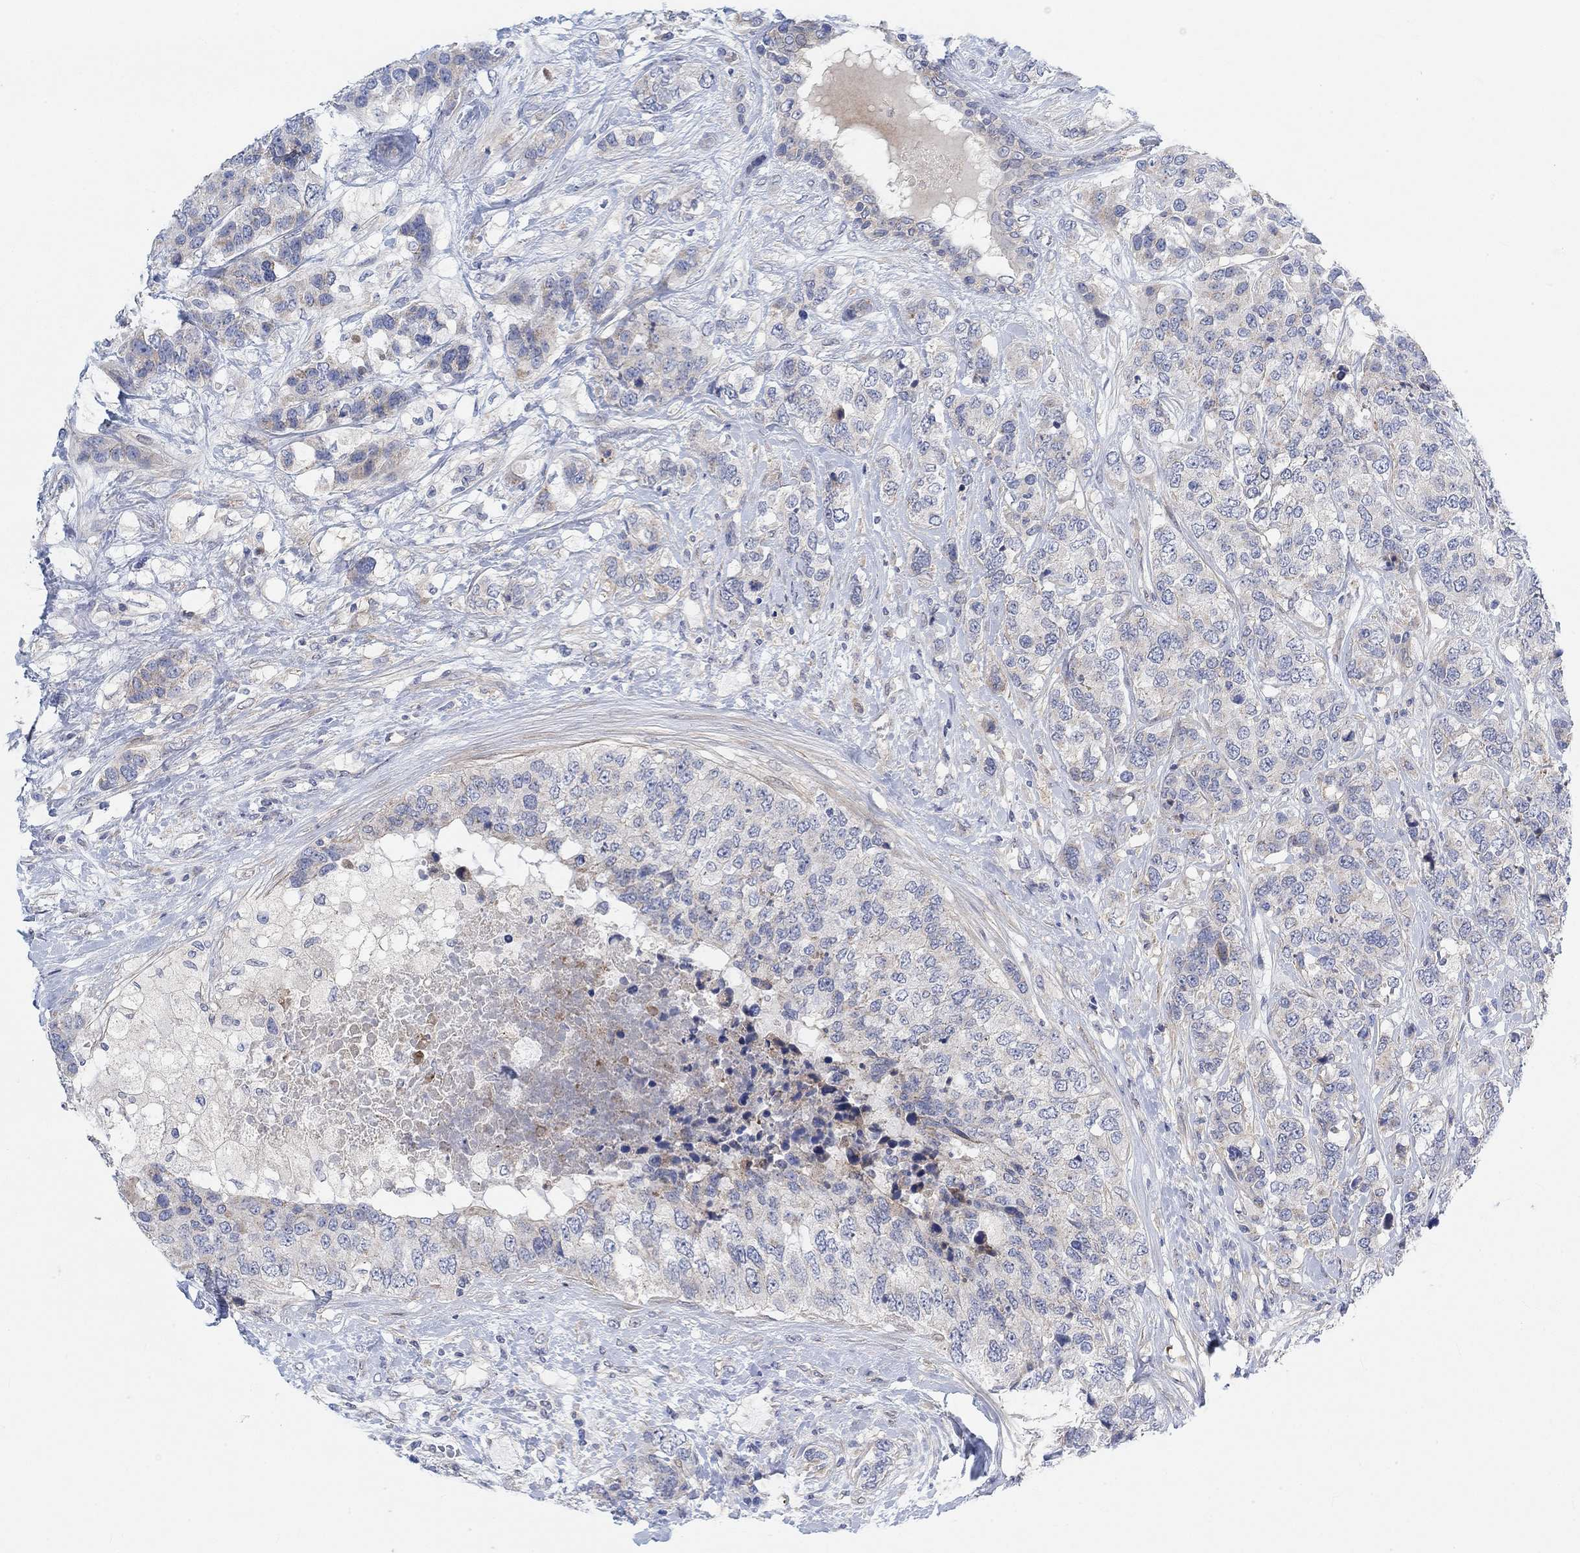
{"staining": {"intensity": "negative", "quantity": "none", "location": "none"}, "tissue": "breast cancer", "cell_type": "Tumor cells", "image_type": "cancer", "snomed": [{"axis": "morphology", "description": "Lobular carcinoma"}, {"axis": "topography", "description": "Breast"}], "caption": "IHC image of lobular carcinoma (breast) stained for a protein (brown), which reveals no staining in tumor cells. (DAB (3,3'-diaminobenzidine) IHC visualized using brightfield microscopy, high magnification).", "gene": "PMFBP1", "patient": {"sex": "female", "age": 59}}